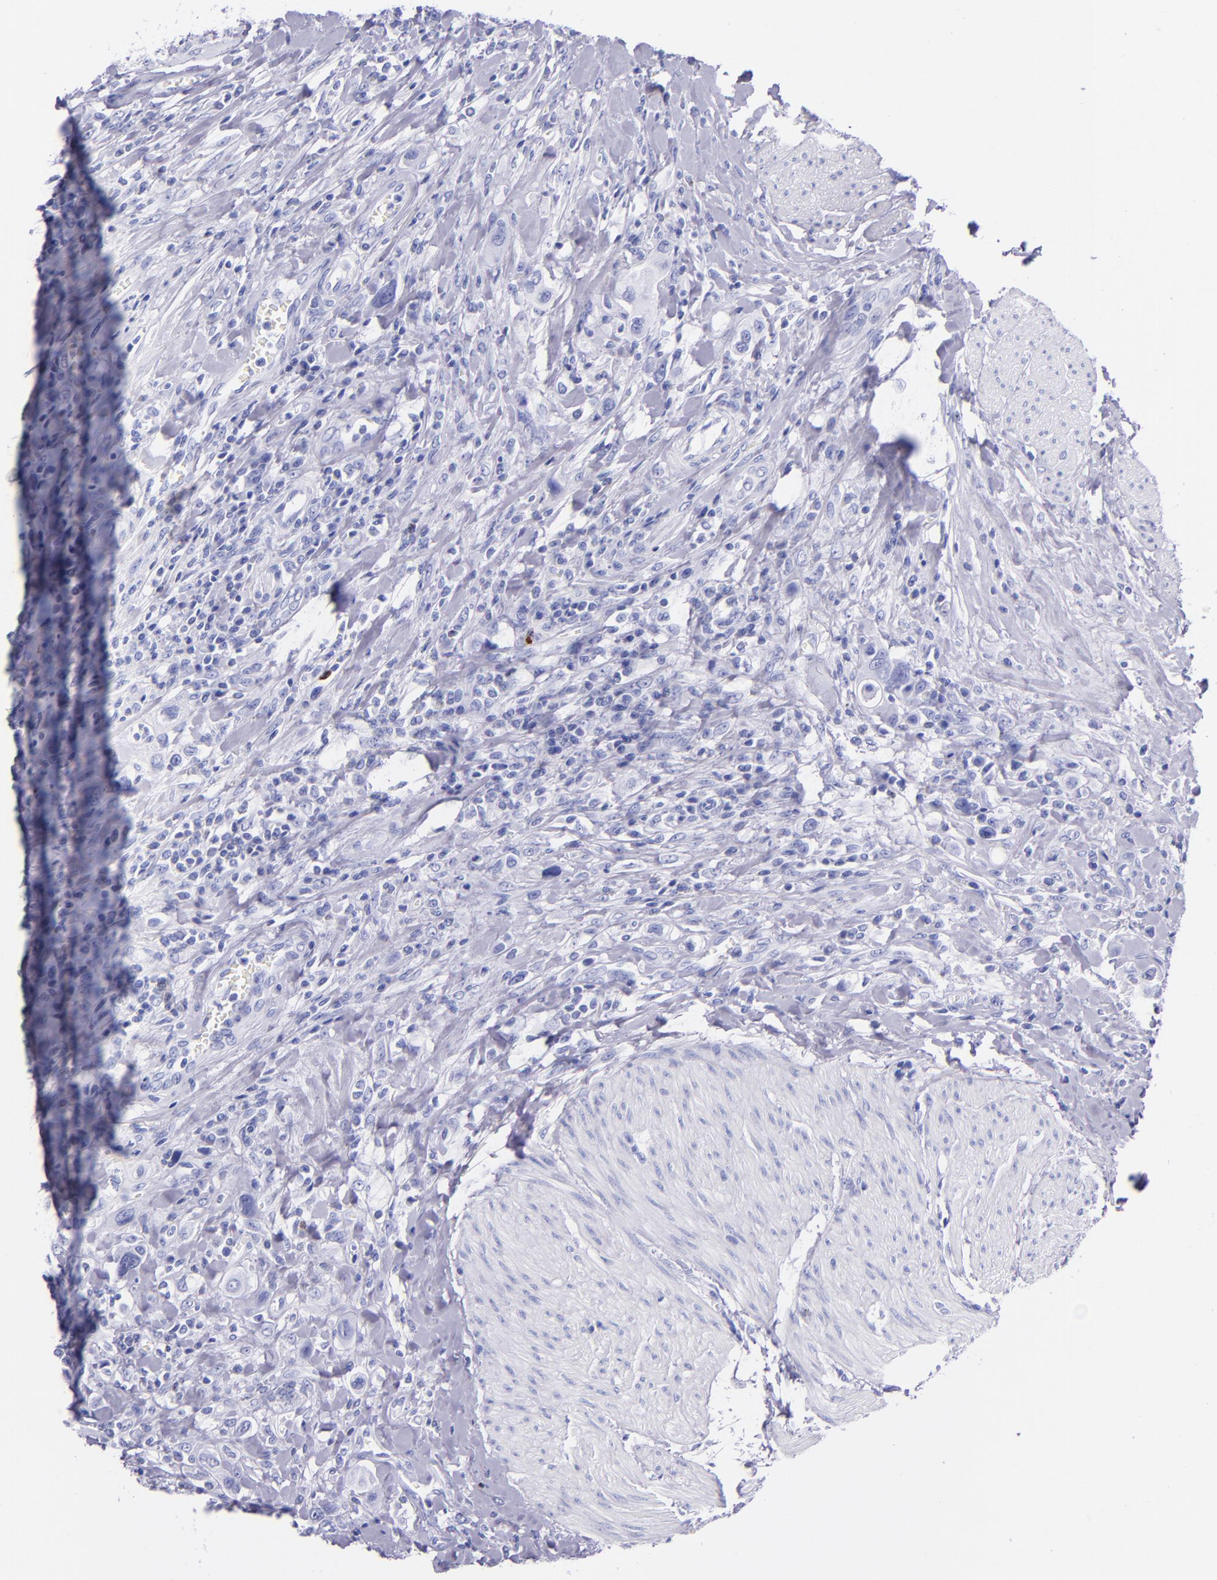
{"staining": {"intensity": "negative", "quantity": "none", "location": "none"}, "tissue": "urothelial cancer", "cell_type": "Tumor cells", "image_type": "cancer", "snomed": [{"axis": "morphology", "description": "Urothelial carcinoma, High grade"}, {"axis": "topography", "description": "Urinary bladder"}], "caption": "There is no significant staining in tumor cells of urothelial cancer.", "gene": "LAG3", "patient": {"sex": "male", "age": 50}}